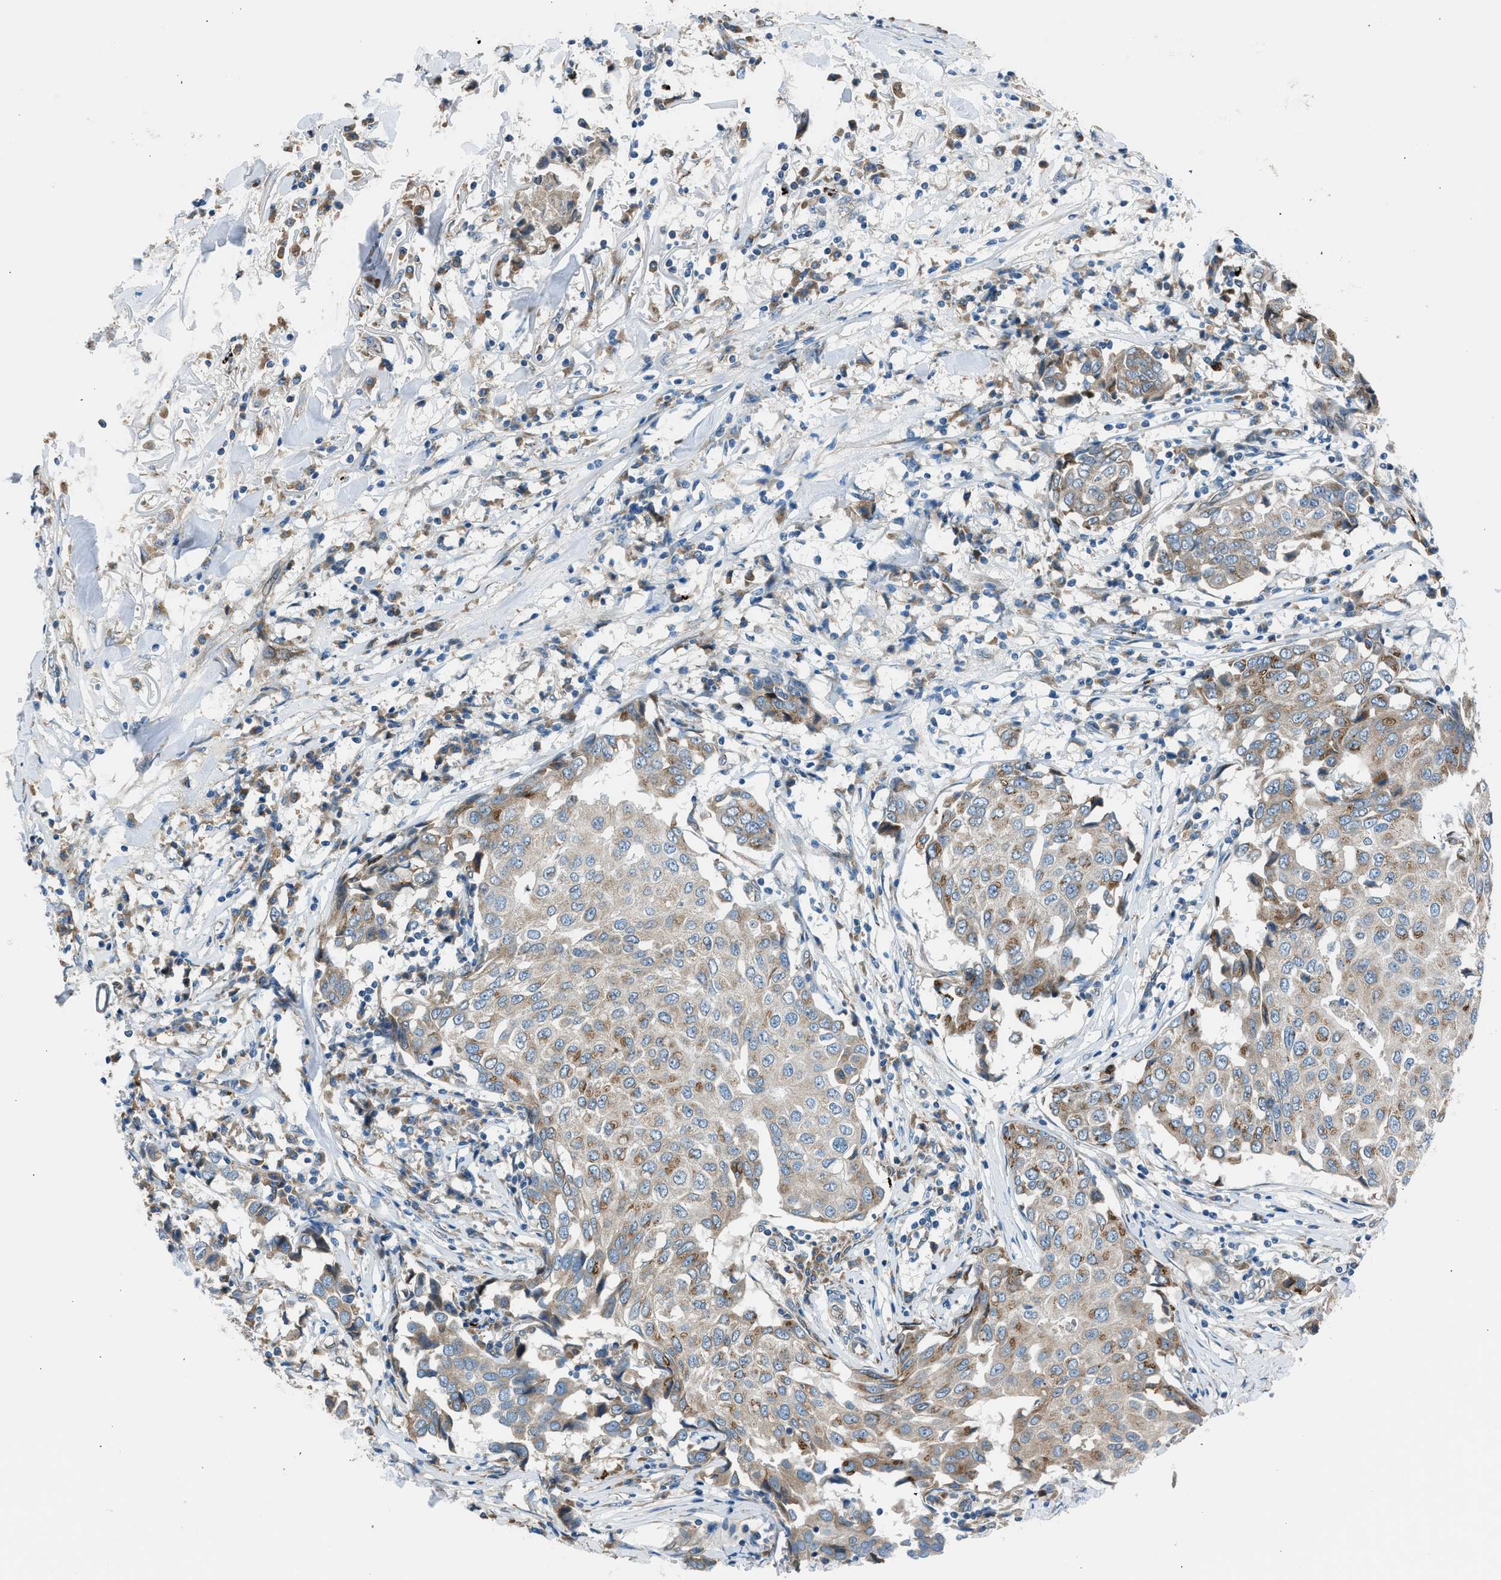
{"staining": {"intensity": "weak", "quantity": "25%-75%", "location": "cytoplasmic/membranous"}, "tissue": "breast cancer", "cell_type": "Tumor cells", "image_type": "cancer", "snomed": [{"axis": "morphology", "description": "Duct carcinoma"}, {"axis": "topography", "description": "Breast"}], "caption": "The micrograph reveals immunohistochemical staining of breast cancer (invasive ductal carcinoma). There is weak cytoplasmic/membranous positivity is seen in approximately 25%-75% of tumor cells.", "gene": "LMBR1", "patient": {"sex": "female", "age": 80}}